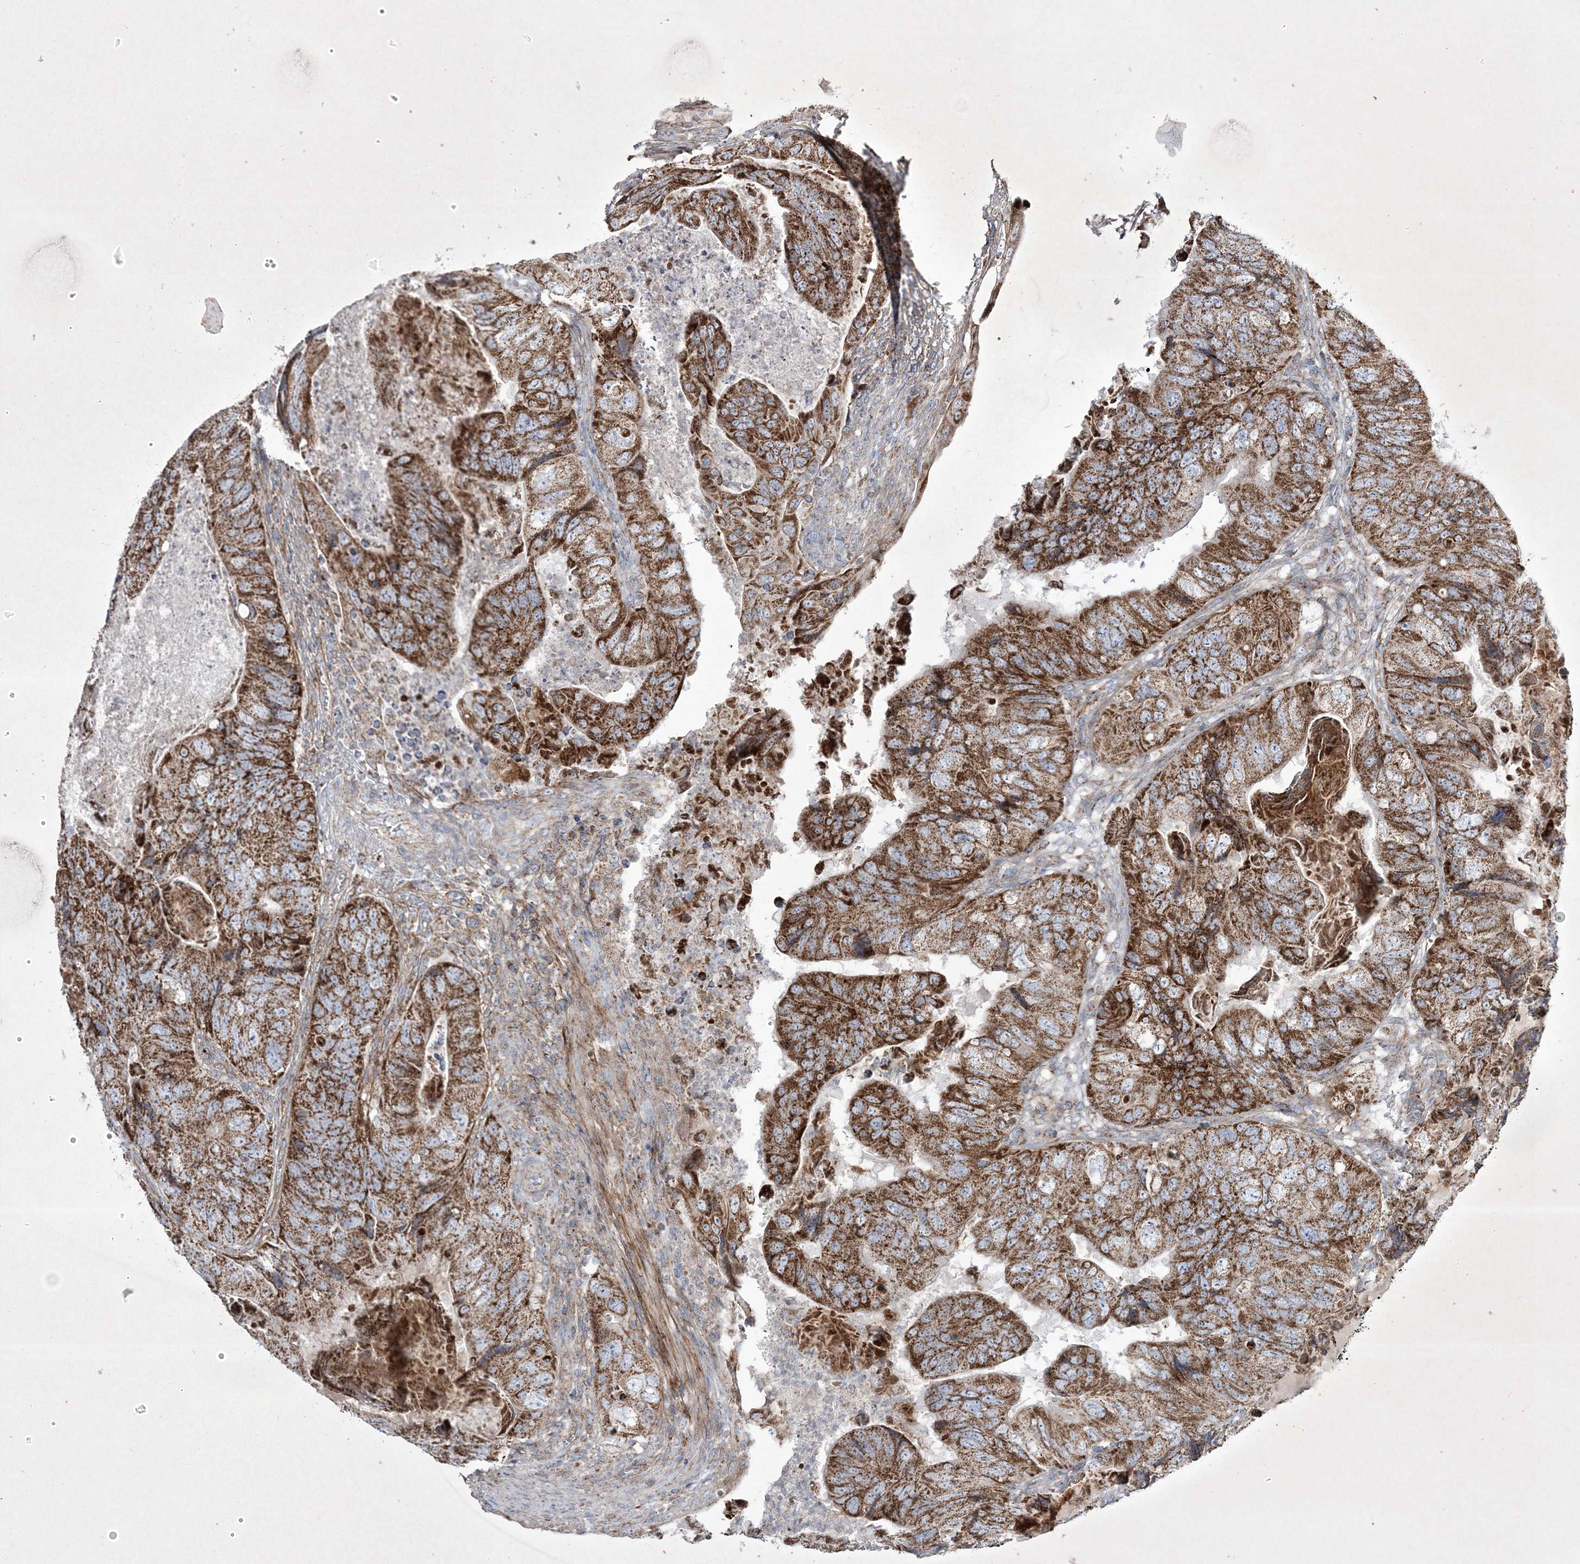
{"staining": {"intensity": "strong", "quantity": ">75%", "location": "cytoplasmic/membranous"}, "tissue": "colorectal cancer", "cell_type": "Tumor cells", "image_type": "cancer", "snomed": [{"axis": "morphology", "description": "Adenocarcinoma, NOS"}, {"axis": "topography", "description": "Rectum"}], "caption": "Colorectal cancer stained with a brown dye reveals strong cytoplasmic/membranous positive positivity in approximately >75% of tumor cells.", "gene": "RICTOR", "patient": {"sex": "male", "age": 63}}